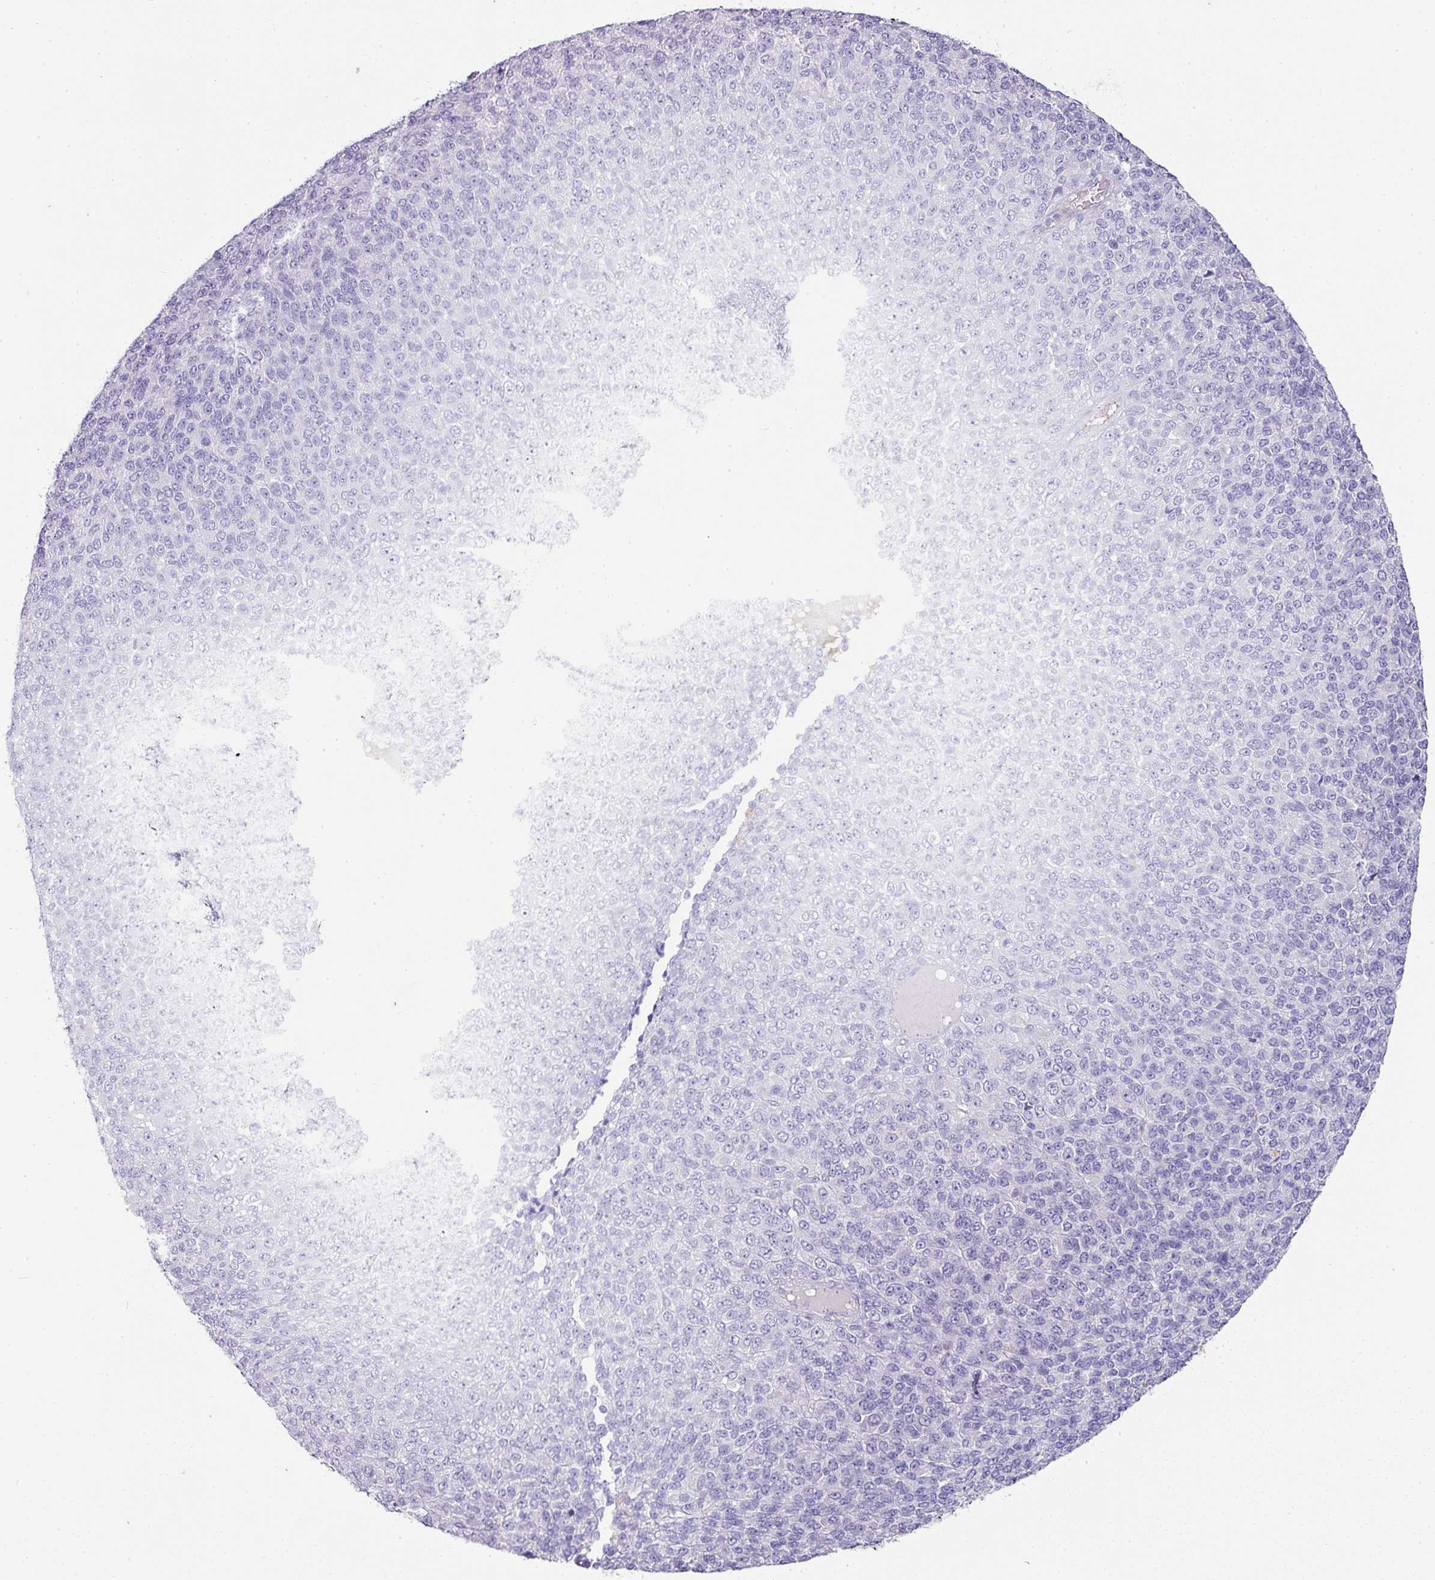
{"staining": {"intensity": "negative", "quantity": "none", "location": "none"}, "tissue": "melanoma", "cell_type": "Tumor cells", "image_type": "cancer", "snomed": [{"axis": "morphology", "description": "Malignant melanoma, Metastatic site"}, {"axis": "topography", "description": "Brain"}], "caption": "Immunohistochemistry (IHC) of malignant melanoma (metastatic site) exhibits no staining in tumor cells. (DAB immunohistochemistry (IHC) with hematoxylin counter stain).", "gene": "OR52N1", "patient": {"sex": "female", "age": 56}}